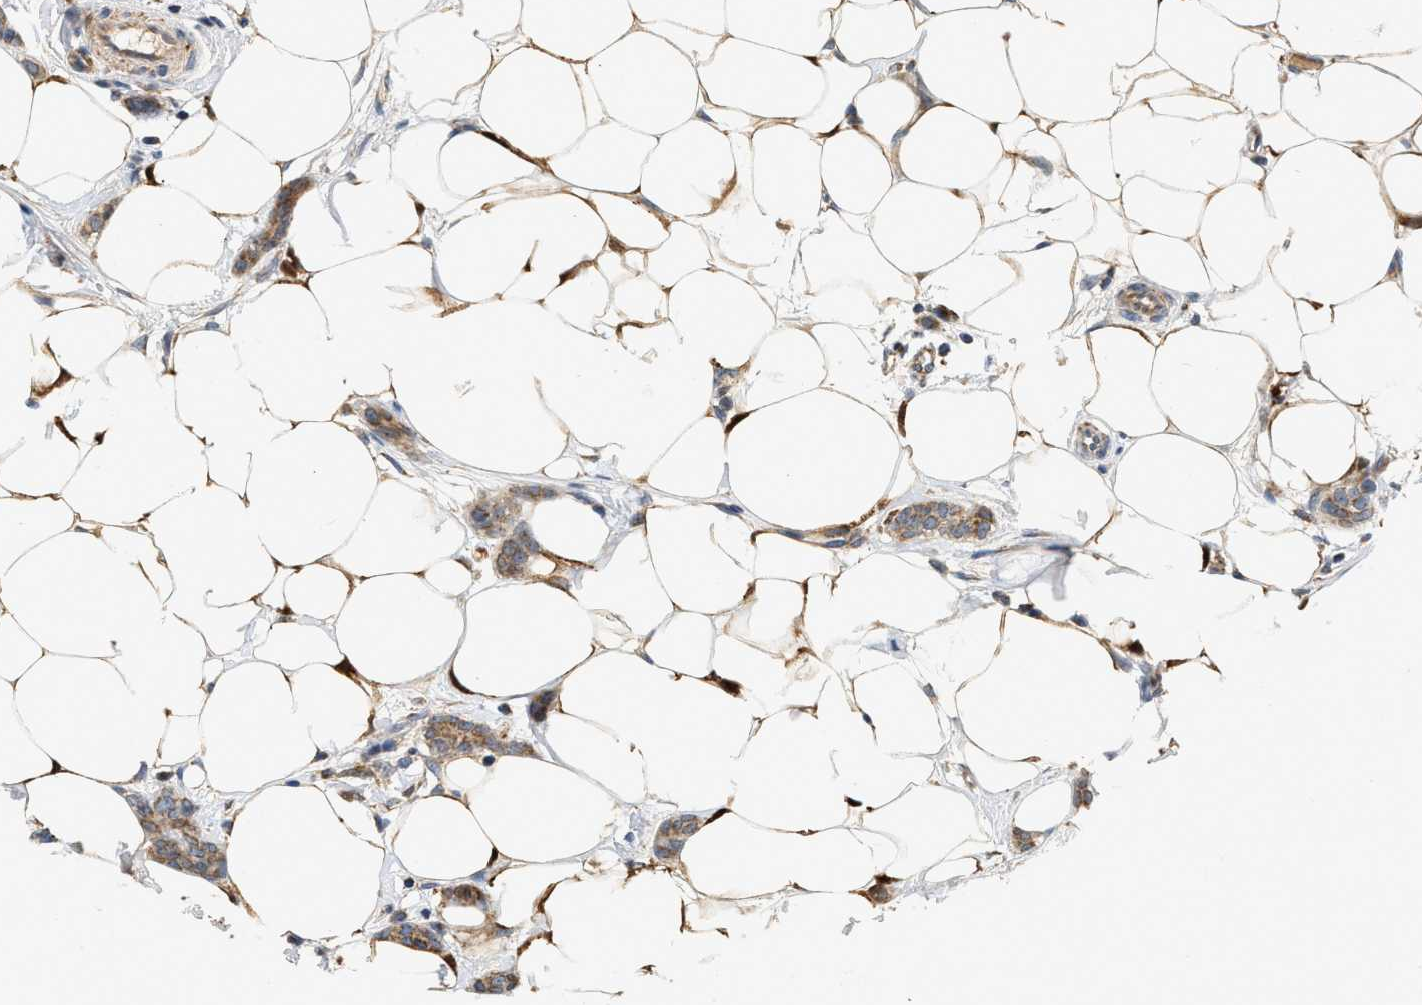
{"staining": {"intensity": "moderate", "quantity": ">75%", "location": "cytoplasmic/membranous"}, "tissue": "breast cancer", "cell_type": "Tumor cells", "image_type": "cancer", "snomed": [{"axis": "morphology", "description": "Lobular carcinoma"}, {"axis": "topography", "description": "Skin"}, {"axis": "topography", "description": "Breast"}], "caption": "Breast lobular carcinoma stained with a brown dye demonstrates moderate cytoplasmic/membranous positive positivity in about >75% of tumor cells.", "gene": "MCU", "patient": {"sex": "female", "age": 46}}